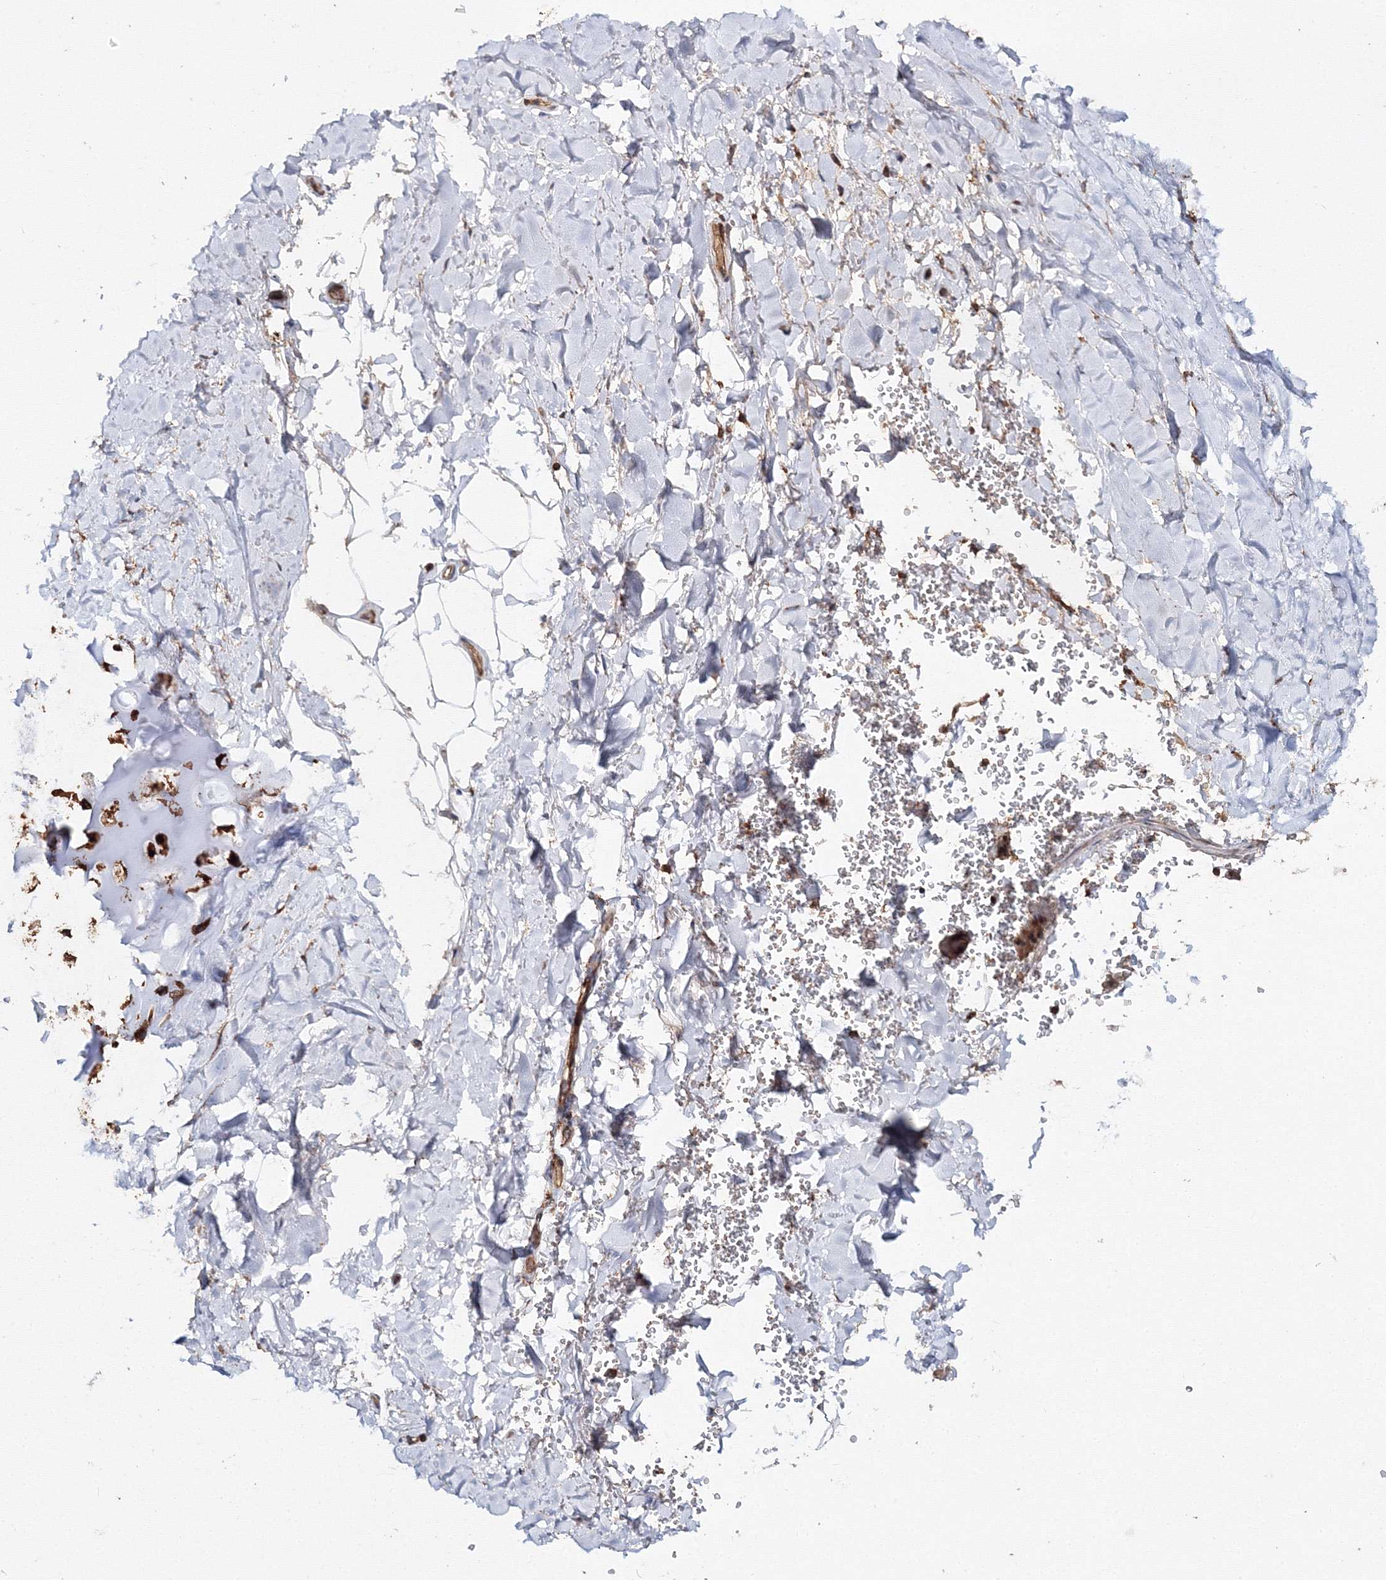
{"staining": {"intensity": "weak", "quantity": ">75%", "location": "cytoplasmic/membranous"}, "tissue": "adipose tissue", "cell_type": "Adipocytes", "image_type": "normal", "snomed": [{"axis": "morphology", "description": "Normal tissue, NOS"}, {"axis": "topography", "description": "Cartilage tissue"}], "caption": "This photomicrograph exhibits IHC staining of normal human adipose tissue, with low weak cytoplasmic/membranous staining in approximately >75% of adipocytes.", "gene": "DDO", "patient": {"sex": "female", "age": 63}}